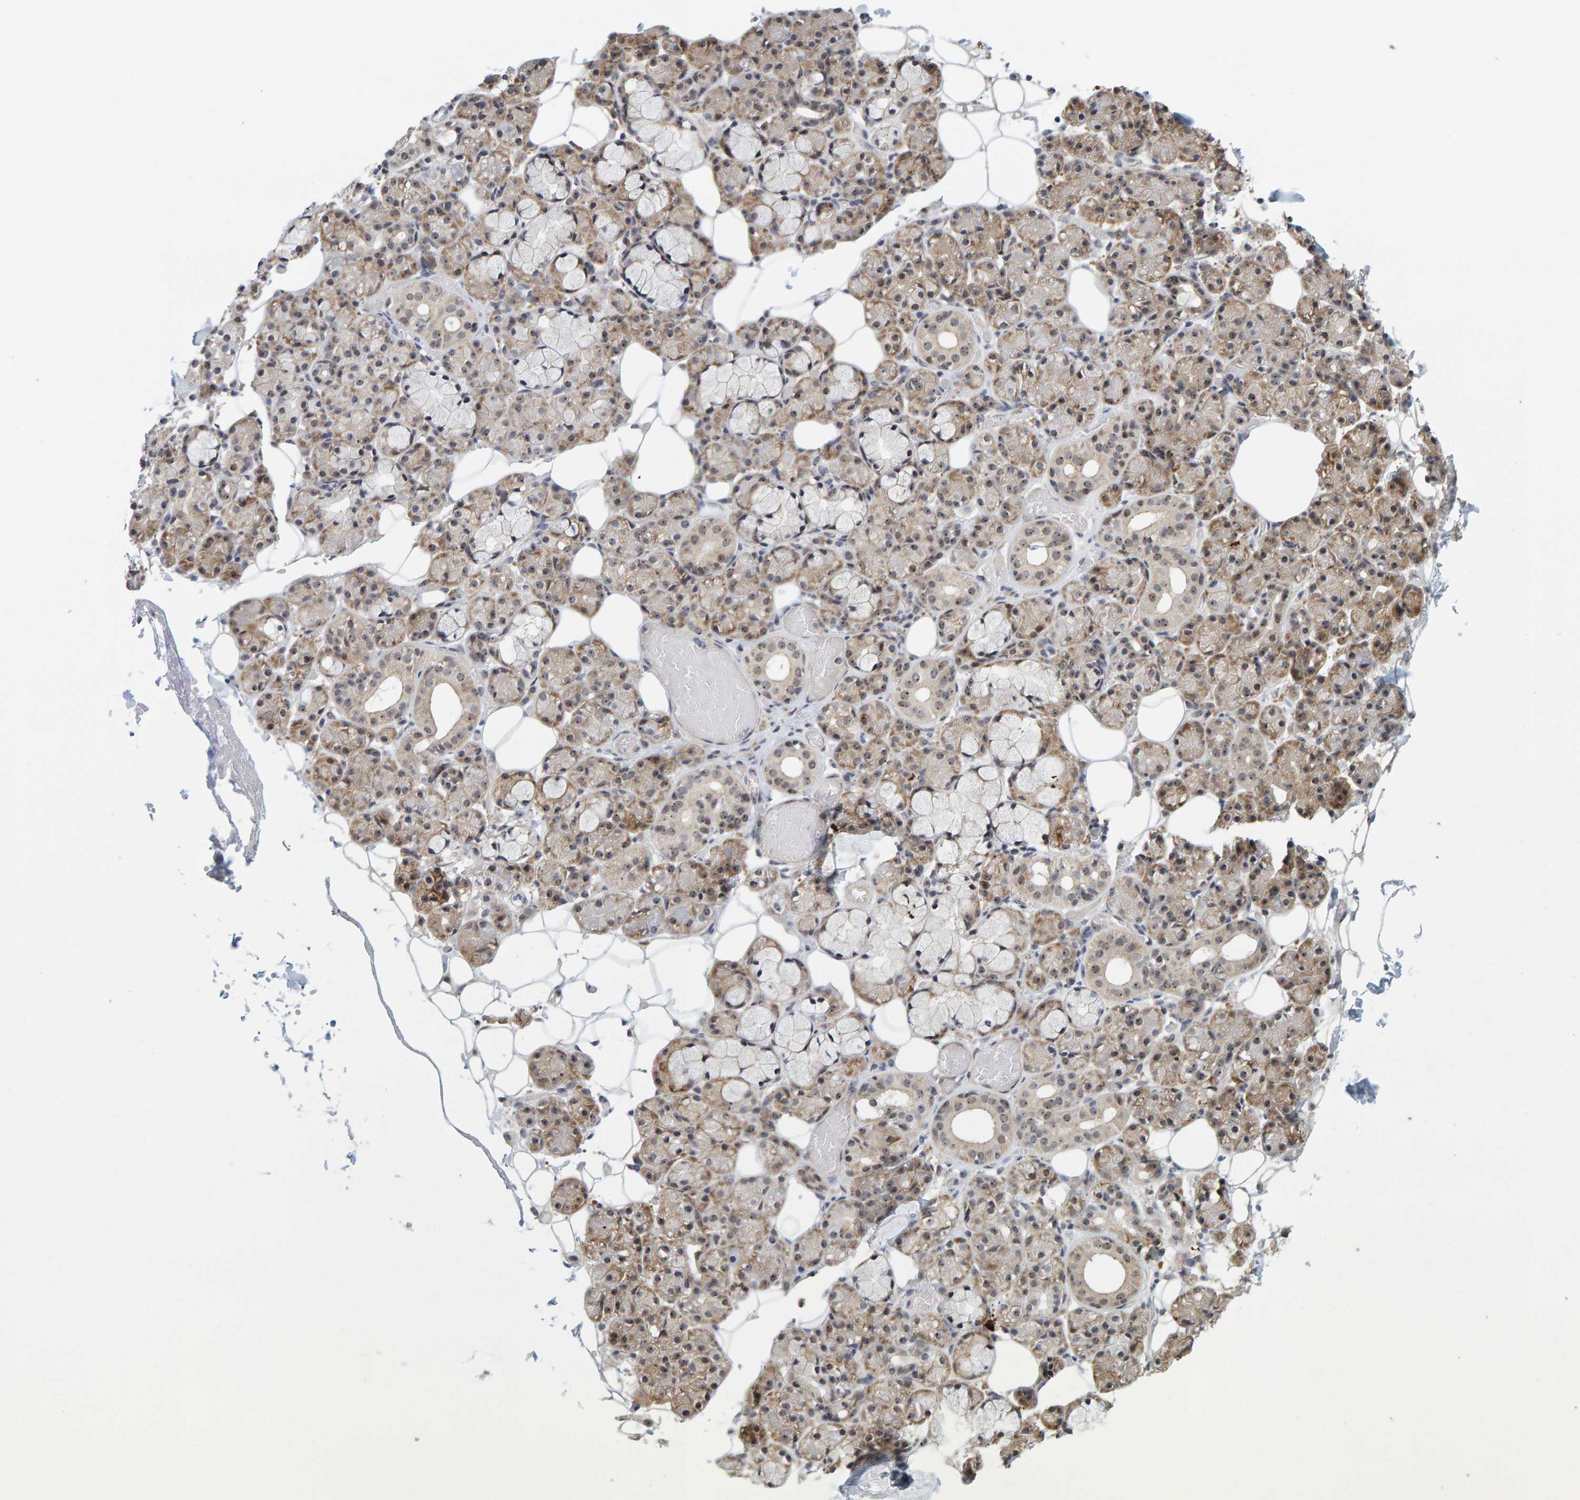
{"staining": {"intensity": "moderate", "quantity": ">75%", "location": "cytoplasmic/membranous,nuclear"}, "tissue": "salivary gland", "cell_type": "Glandular cells", "image_type": "normal", "snomed": [{"axis": "morphology", "description": "Normal tissue, NOS"}, {"axis": "topography", "description": "Salivary gland"}], "caption": "High-magnification brightfield microscopy of unremarkable salivary gland stained with DAB (brown) and counterstained with hematoxylin (blue). glandular cells exhibit moderate cytoplasmic/membranous,nuclear staining is identified in about>75% of cells. (brown staining indicates protein expression, while blue staining denotes nuclei).", "gene": "POLR1E", "patient": {"sex": "male", "age": 63}}